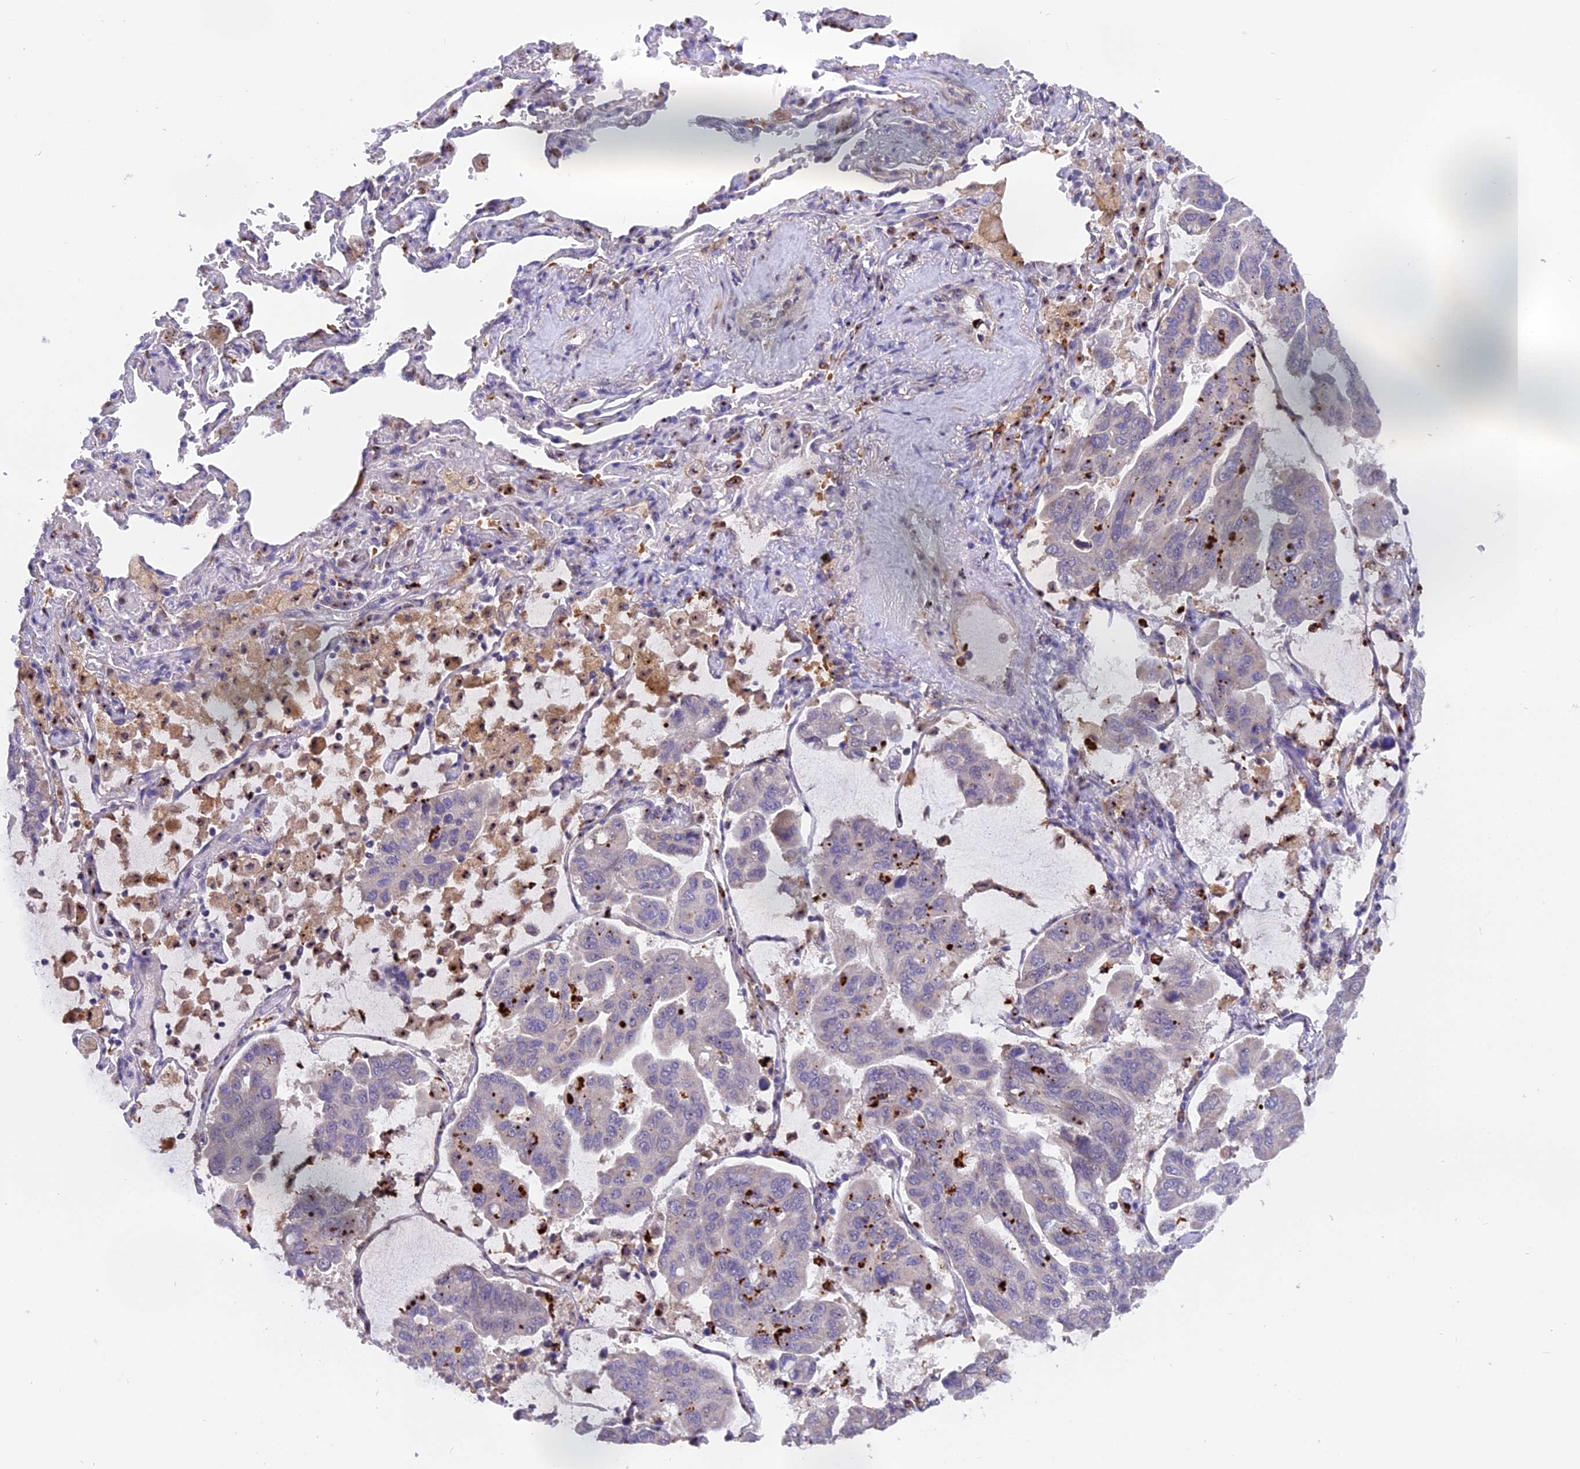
{"staining": {"intensity": "negative", "quantity": "none", "location": "none"}, "tissue": "lung cancer", "cell_type": "Tumor cells", "image_type": "cancer", "snomed": [{"axis": "morphology", "description": "Adenocarcinoma, NOS"}, {"axis": "topography", "description": "Lung"}], "caption": "DAB immunohistochemical staining of human lung cancer (adenocarcinoma) exhibits no significant expression in tumor cells. (DAB immunohistochemistry (IHC) visualized using brightfield microscopy, high magnification).", "gene": "FAM118B", "patient": {"sex": "male", "age": 64}}